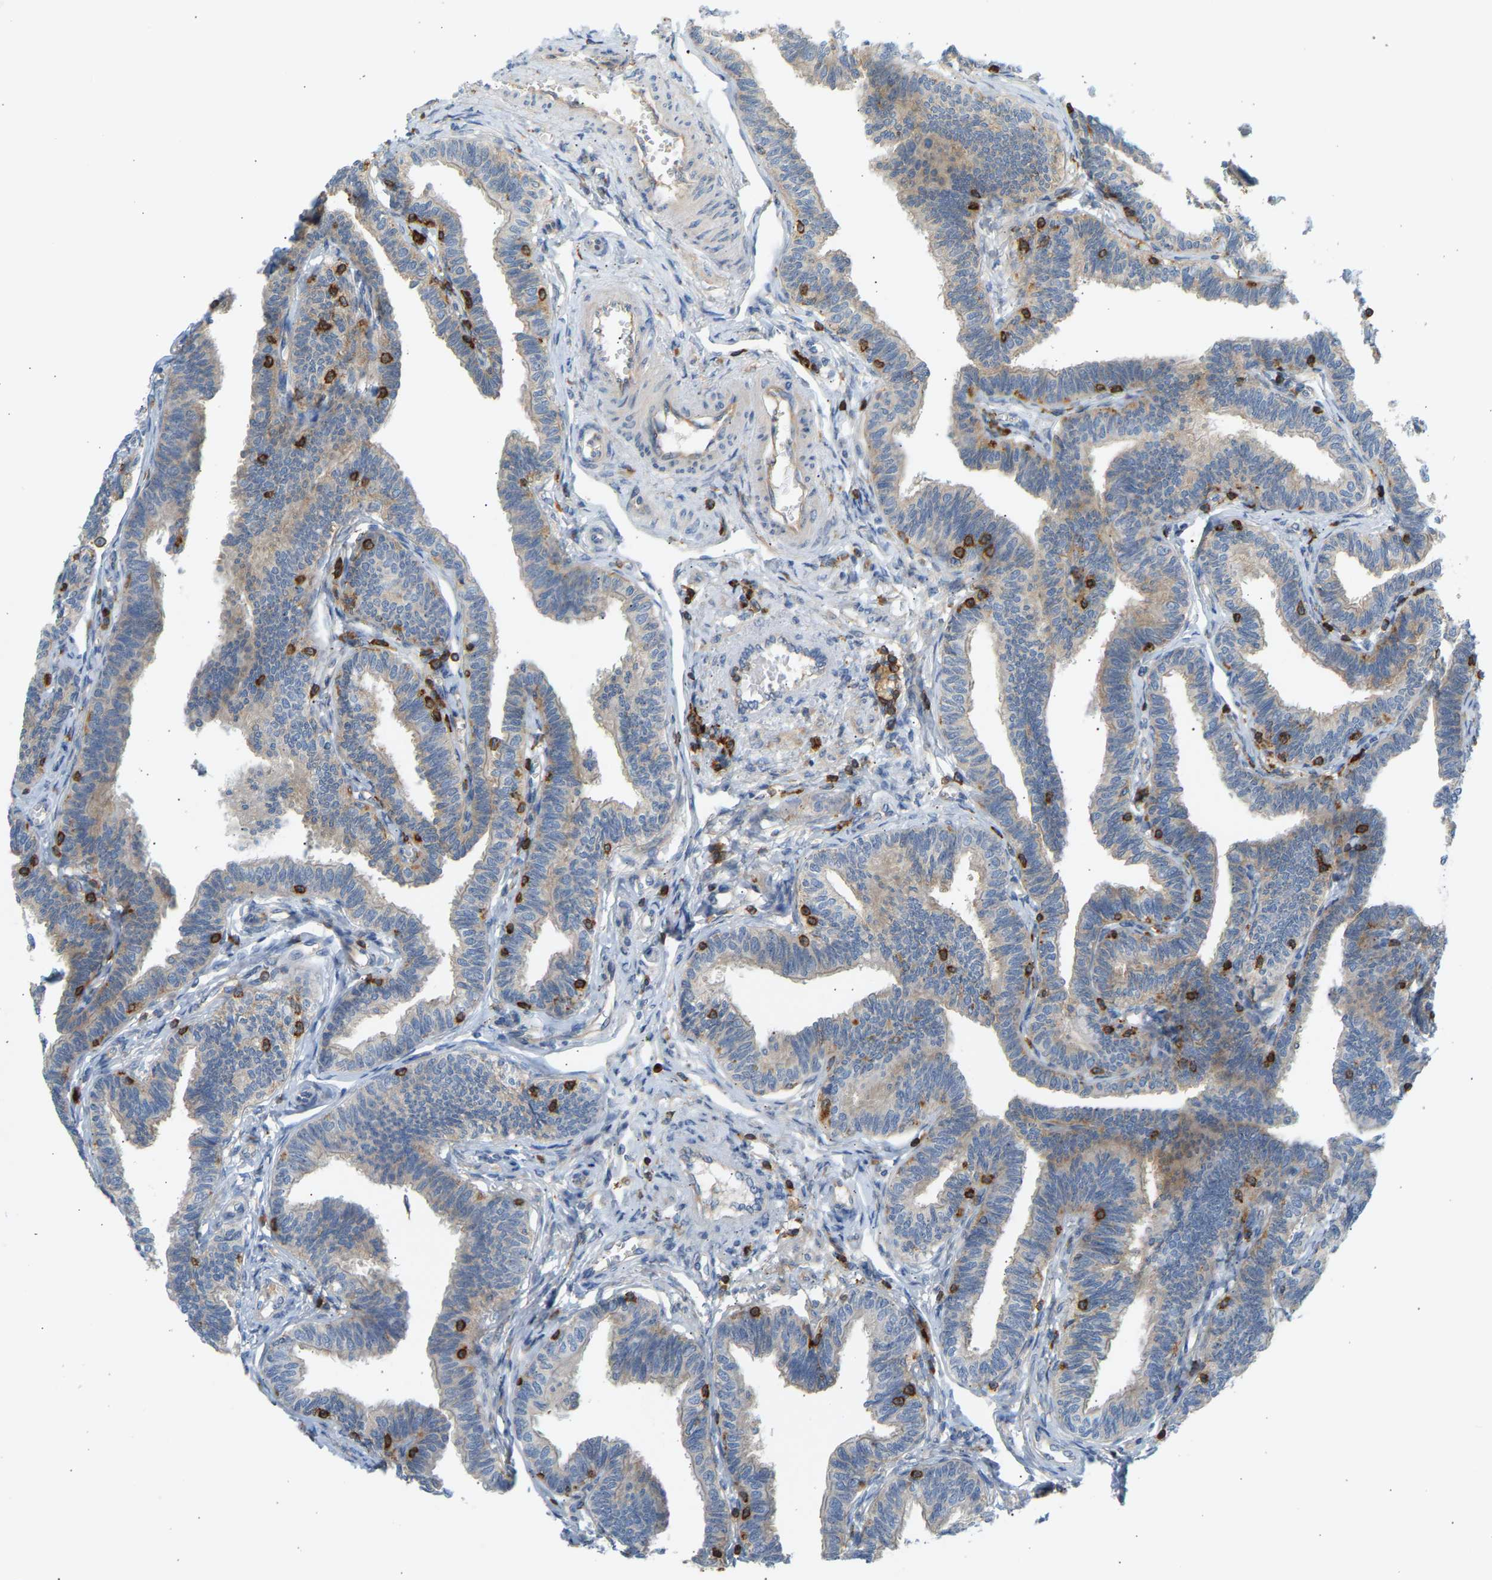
{"staining": {"intensity": "moderate", "quantity": "25%-75%", "location": "cytoplasmic/membranous"}, "tissue": "fallopian tube", "cell_type": "Glandular cells", "image_type": "normal", "snomed": [{"axis": "morphology", "description": "Normal tissue, NOS"}, {"axis": "topography", "description": "Fallopian tube"}, {"axis": "topography", "description": "Ovary"}], "caption": "Moderate cytoplasmic/membranous positivity is seen in about 25%-75% of glandular cells in unremarkable fallopian tube. Immunohistochemistry stains the protein of interest in brown and the nuclei are stained blue.", "gene": "FNBP1", "patient": {"sex": "female", "age": 23}}